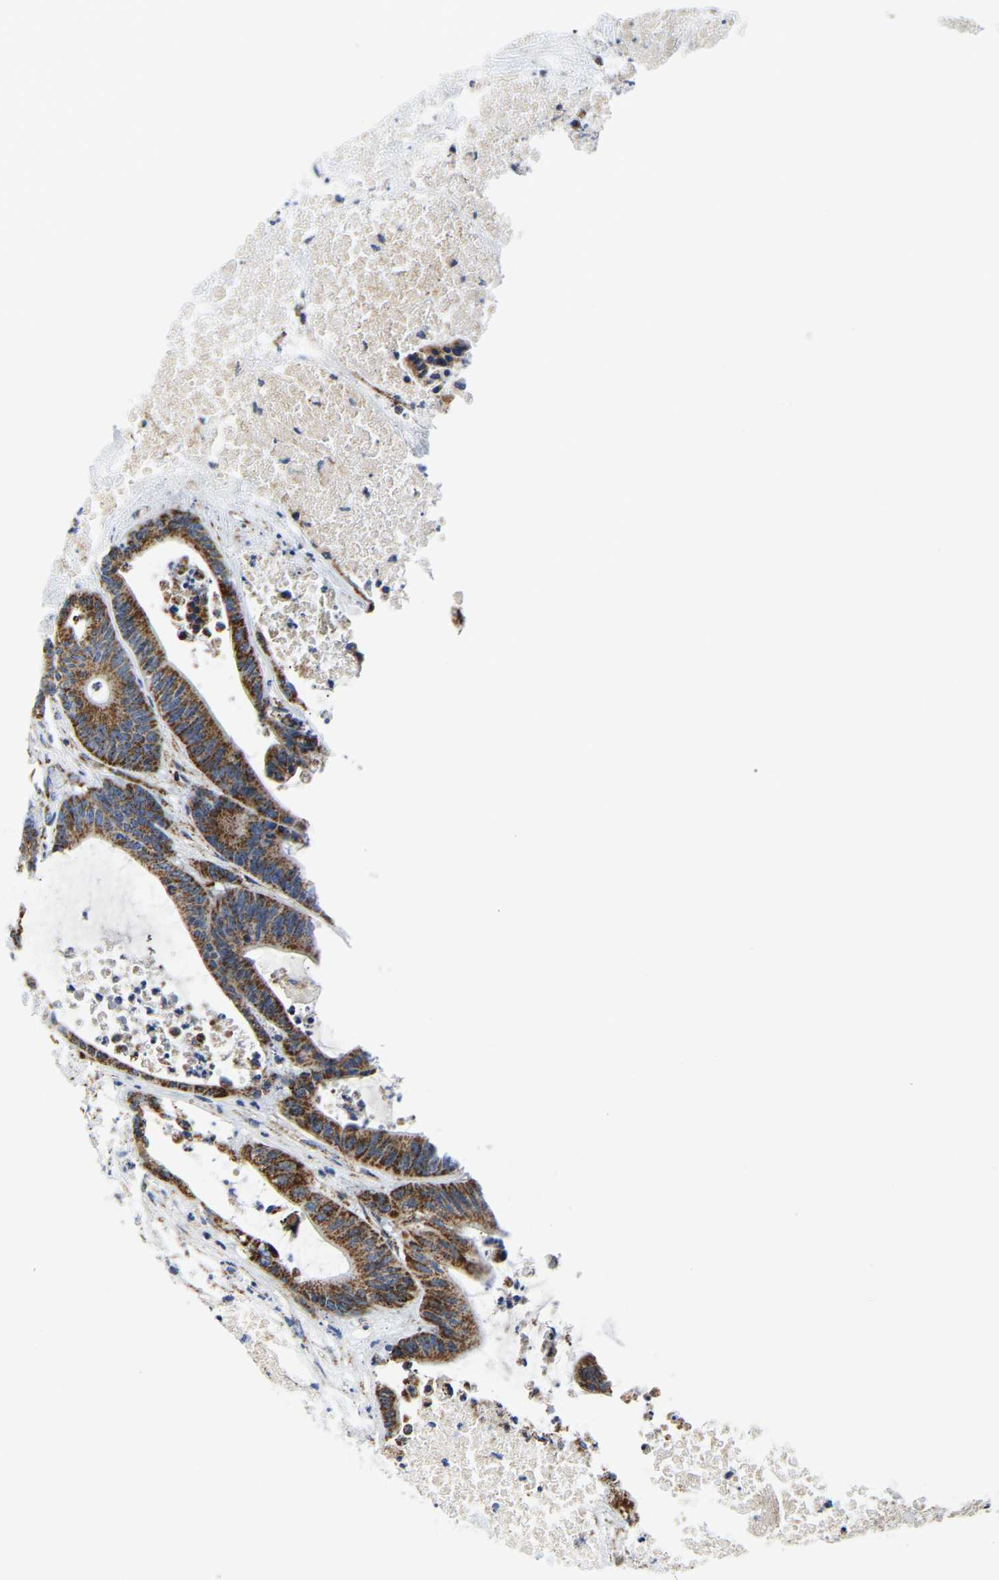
{"staining": {"intensity": "moderate", "quantity": ">75%", "location": "cytoplasmic/membranous"}, "tissue": "colorectal cancer", "cell_type": "Tumor cells", "image_type": "cancer", "snomed": [{"axis": "morphology", "description": "Adenocarcinoma, NOS"}, {"axis": "topography", "description": "Colon"}], "caption": "Colorectal adenocarcinoma stained for a protein (brown) exhibits moderate cytoplasmic/membranous positive positivity in about >75% of tumor cells.", "gene": "SFXN1", "patient": {"sex": "female", "age": 84}}